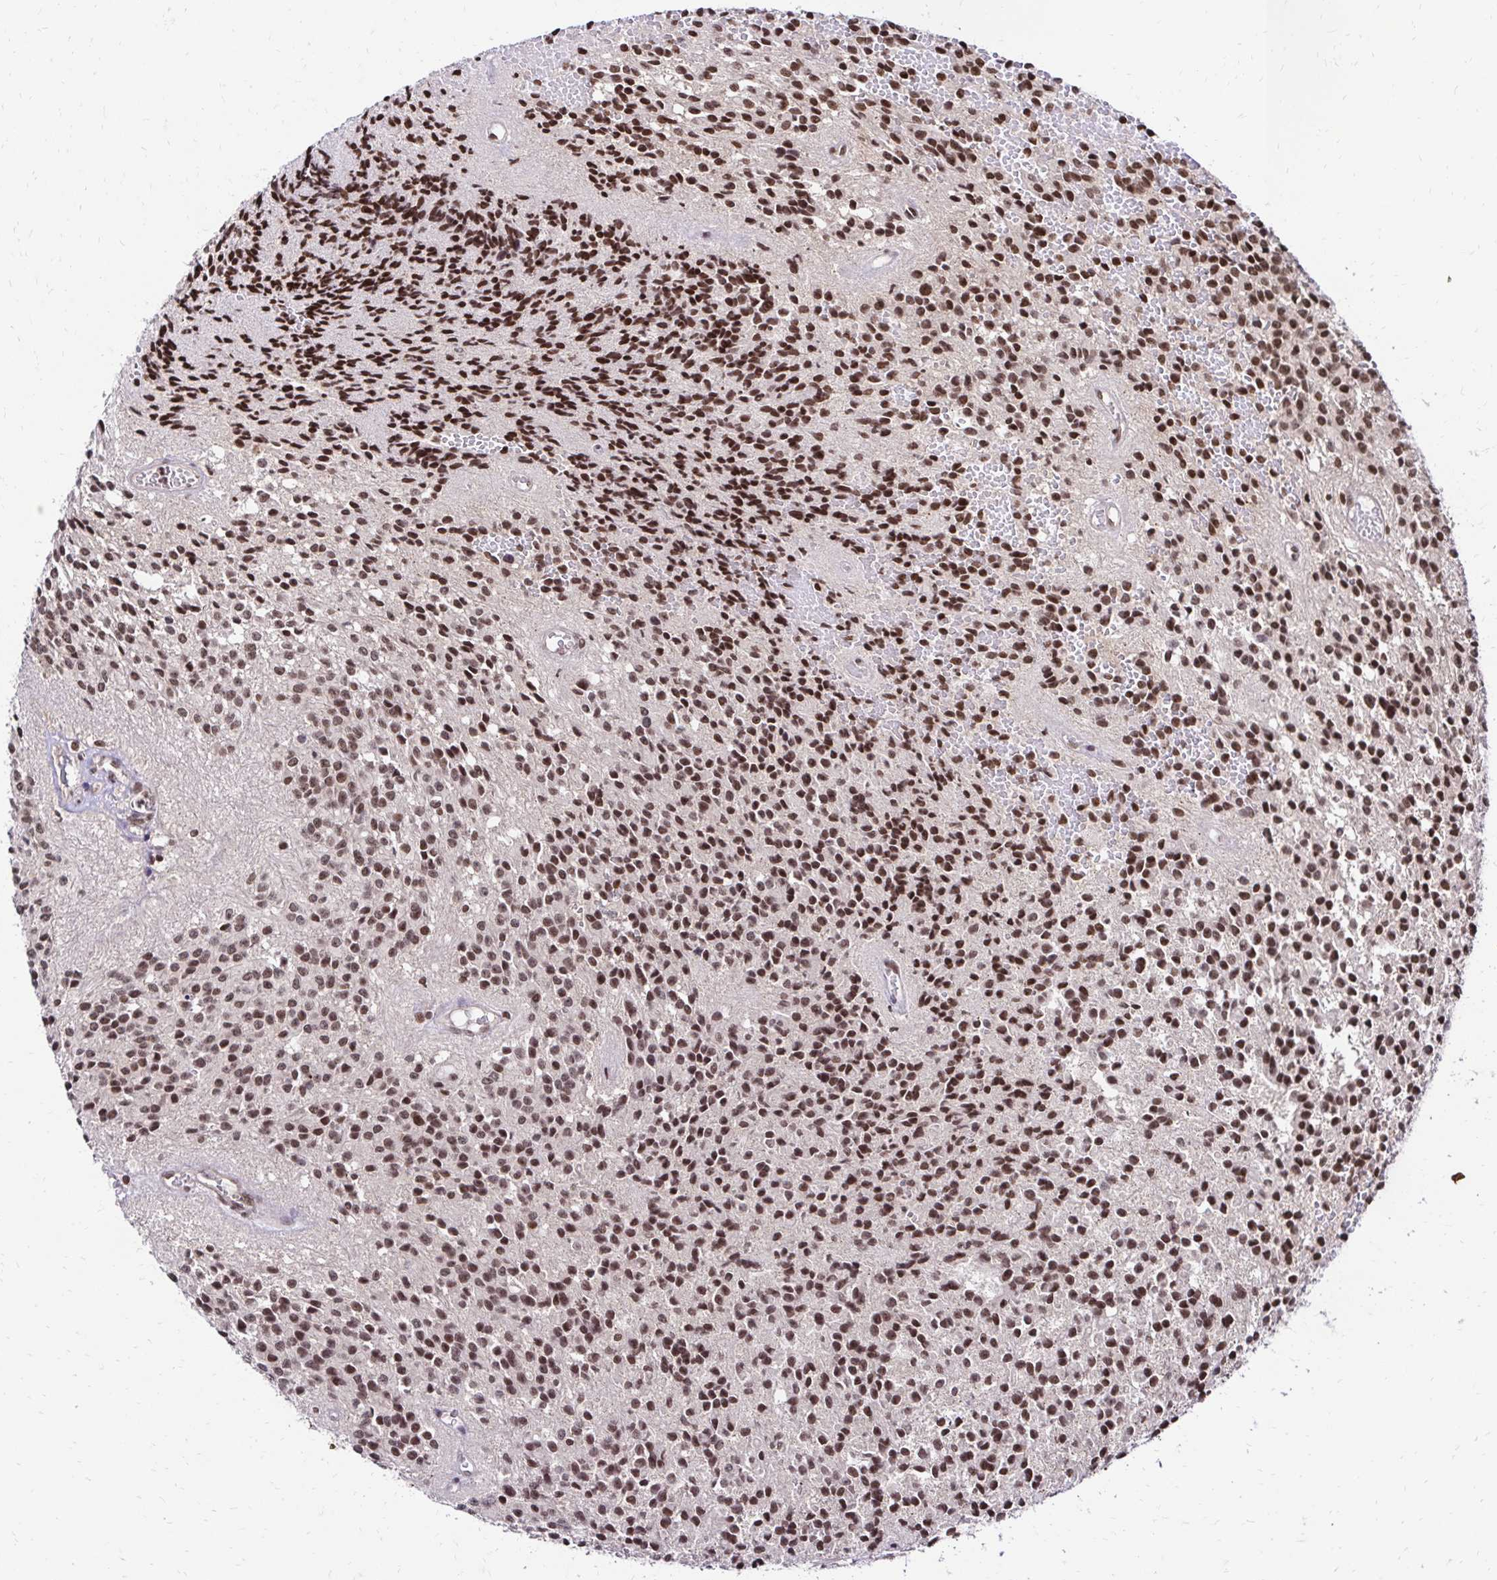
{"staining": {"intensity": "moderate", "quantity": ">75%", "location": "nuclear"}, "tissue": "glioma", "cell_type": "Tumor cells", "image_type": "cancer", "snomed": [{"axis": "morphology", "description": "Glioma, malignant, Low grade"}, {"axis": "topography", "description": "Brain"}], "caption": "This micrograph displays immunohistochemistry staining of human glioma, with medium moderate nuclear expression in approximately >75% of tumor cells.", "gene": "GLYR1", "patient": {"sex": "male", "age": 31}}